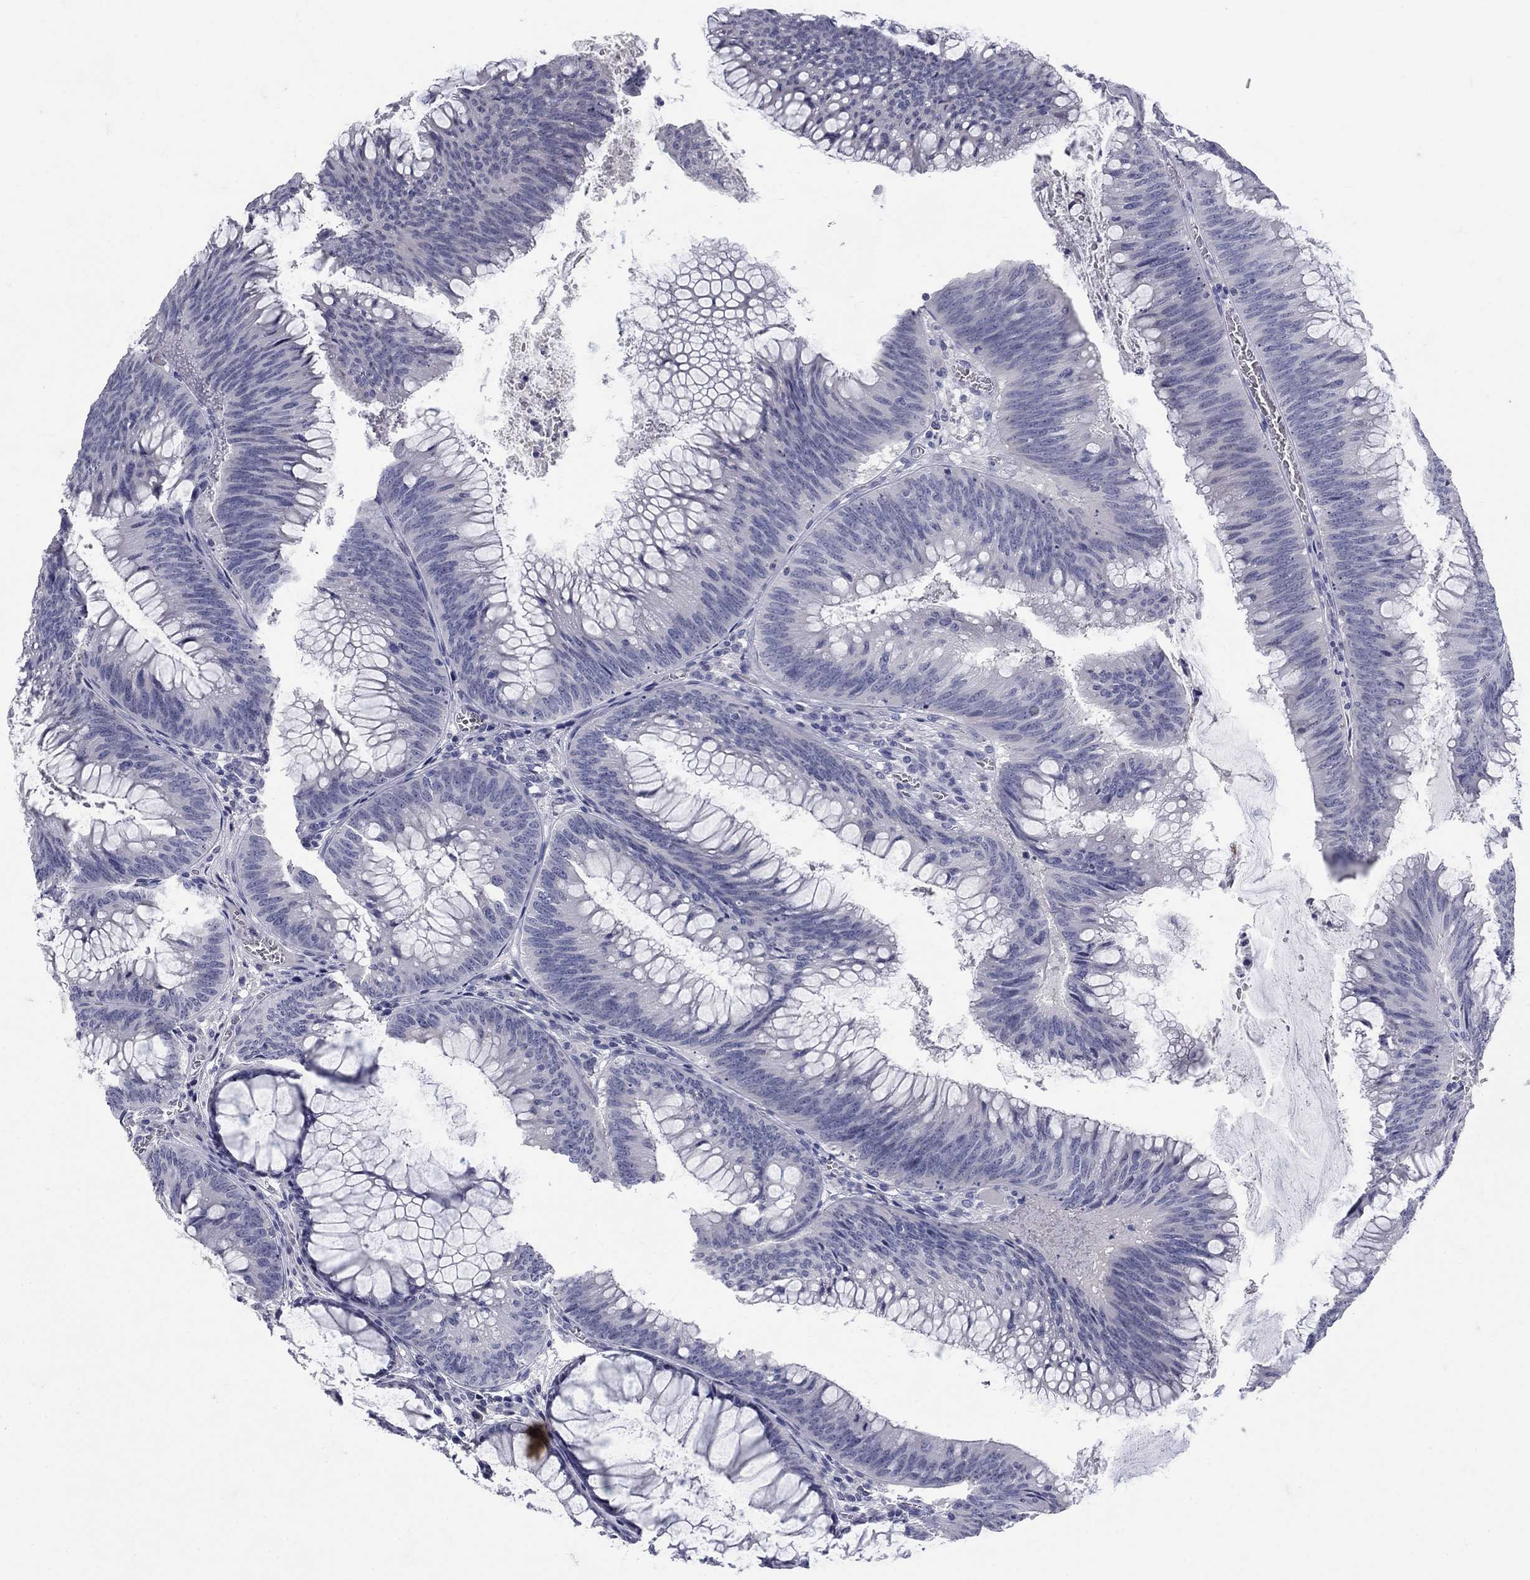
{"staining": {"intensity": "negative", "quantity": "none", "location": "none"}, "tissue": "colorectal cancer", "cell_type": "Tumor cells", "image_type": "cancer", "snomed": [{"axis": "morphology", "description": "Adenocarcinoma, NOS"}, {"axis": "topography", "description": "Rectum"}], "caption": "Protein analysis of adenocarcinoma (colorectal) exhibits no significant expression in tumor cells.", "gene": "ELAVL4", "patient": {"sex": "female", "age": 72}}